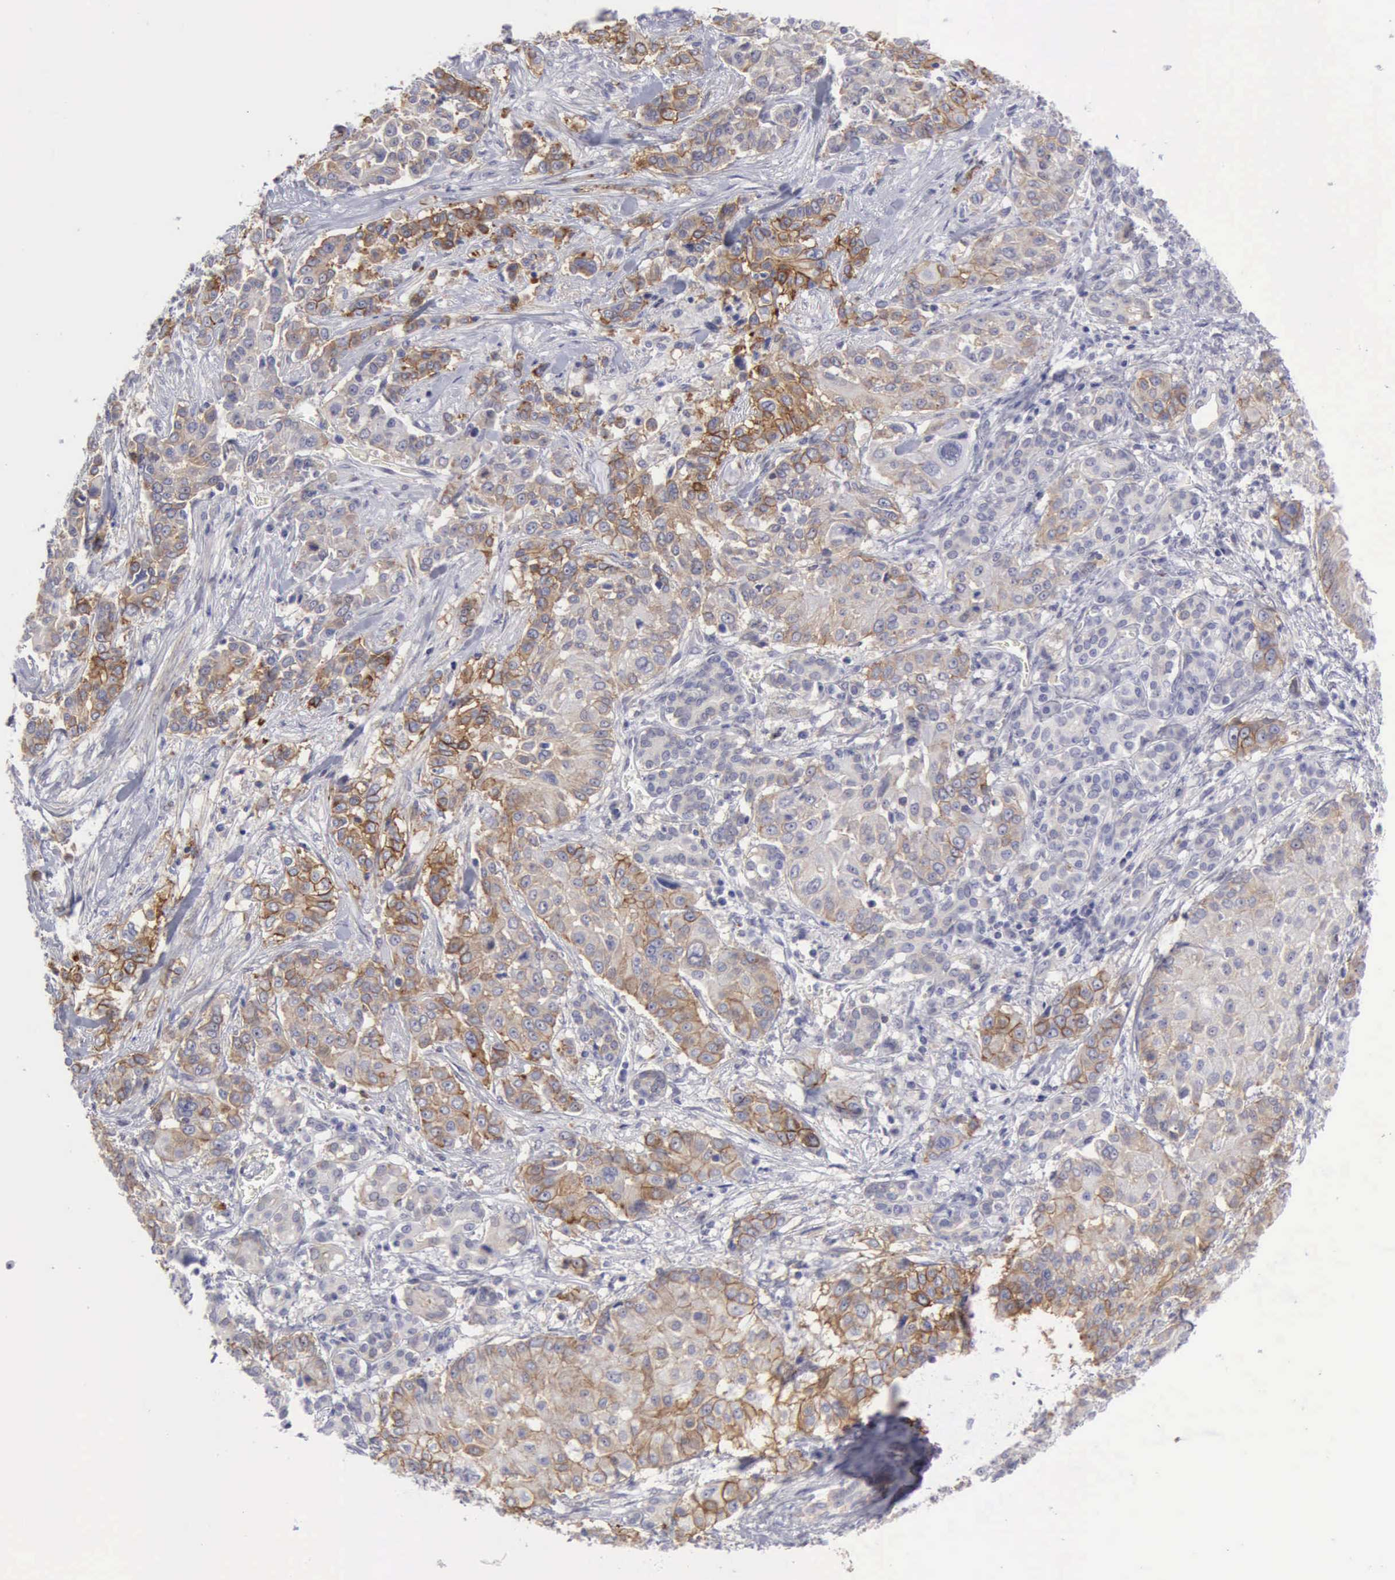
{"staining": {"intensity": "moderate", "quantity": "25%-75%", "location": "cytoplasmic/membranous"}, "tissue": "pancreatic cancer", "cell_type": "Tumor cells", "image_type": "cancer", "snomed": [{"axis": "morphology", "description": "Adenocarcinoma, NOS"}, {"axis": "topography", "description": "Pancreas"}], "caption": "Brown immunohistochemical staining in human adenocarcinoma (pancreatic) displays moderate cytoplasmic/membranous positivity in approximately 25%-75% of tumor cells.", "gene": "TFRC", "patient": {"sex": "female", "age": 52}}